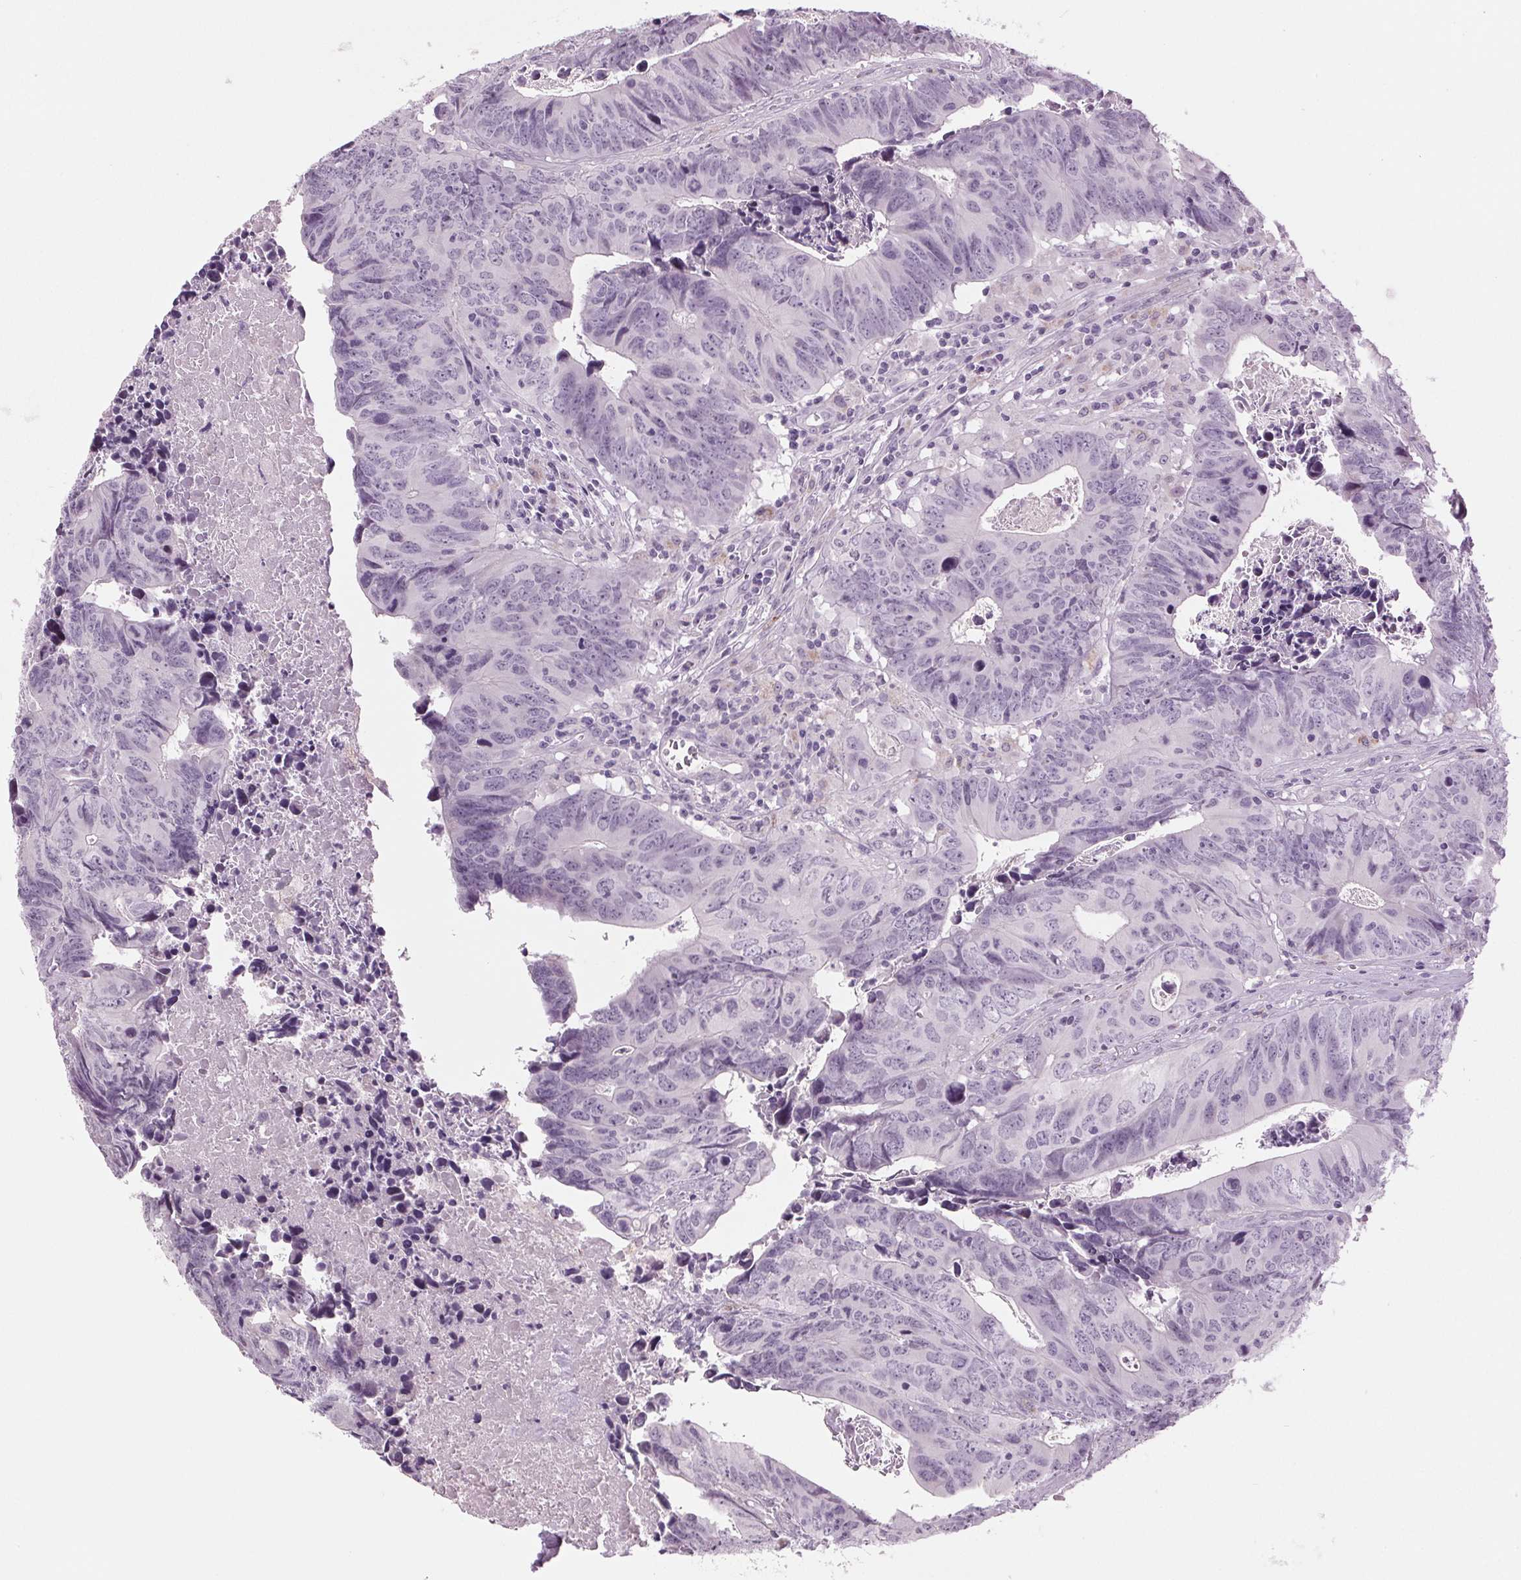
{"staining": {"intensity": "negative", "quantity": "none", "location": "none"}, "tissue": "colorectal cancer", "cell_type": "Tumor cells", "image_type": "cancer", "snomed": [{"axis": "morphology", "description": "Adenocarcinoma, NOS"}, {"axis": "topography", "description": "Colon"}], "caption": "High power microscopy histopathology image of an immunohistochemistry histopathology image of colorectal cancer, revealing no significant staining in tumor cells.", "gene": "DNAH12", "patient": {"sex": "female", "age": 82}}